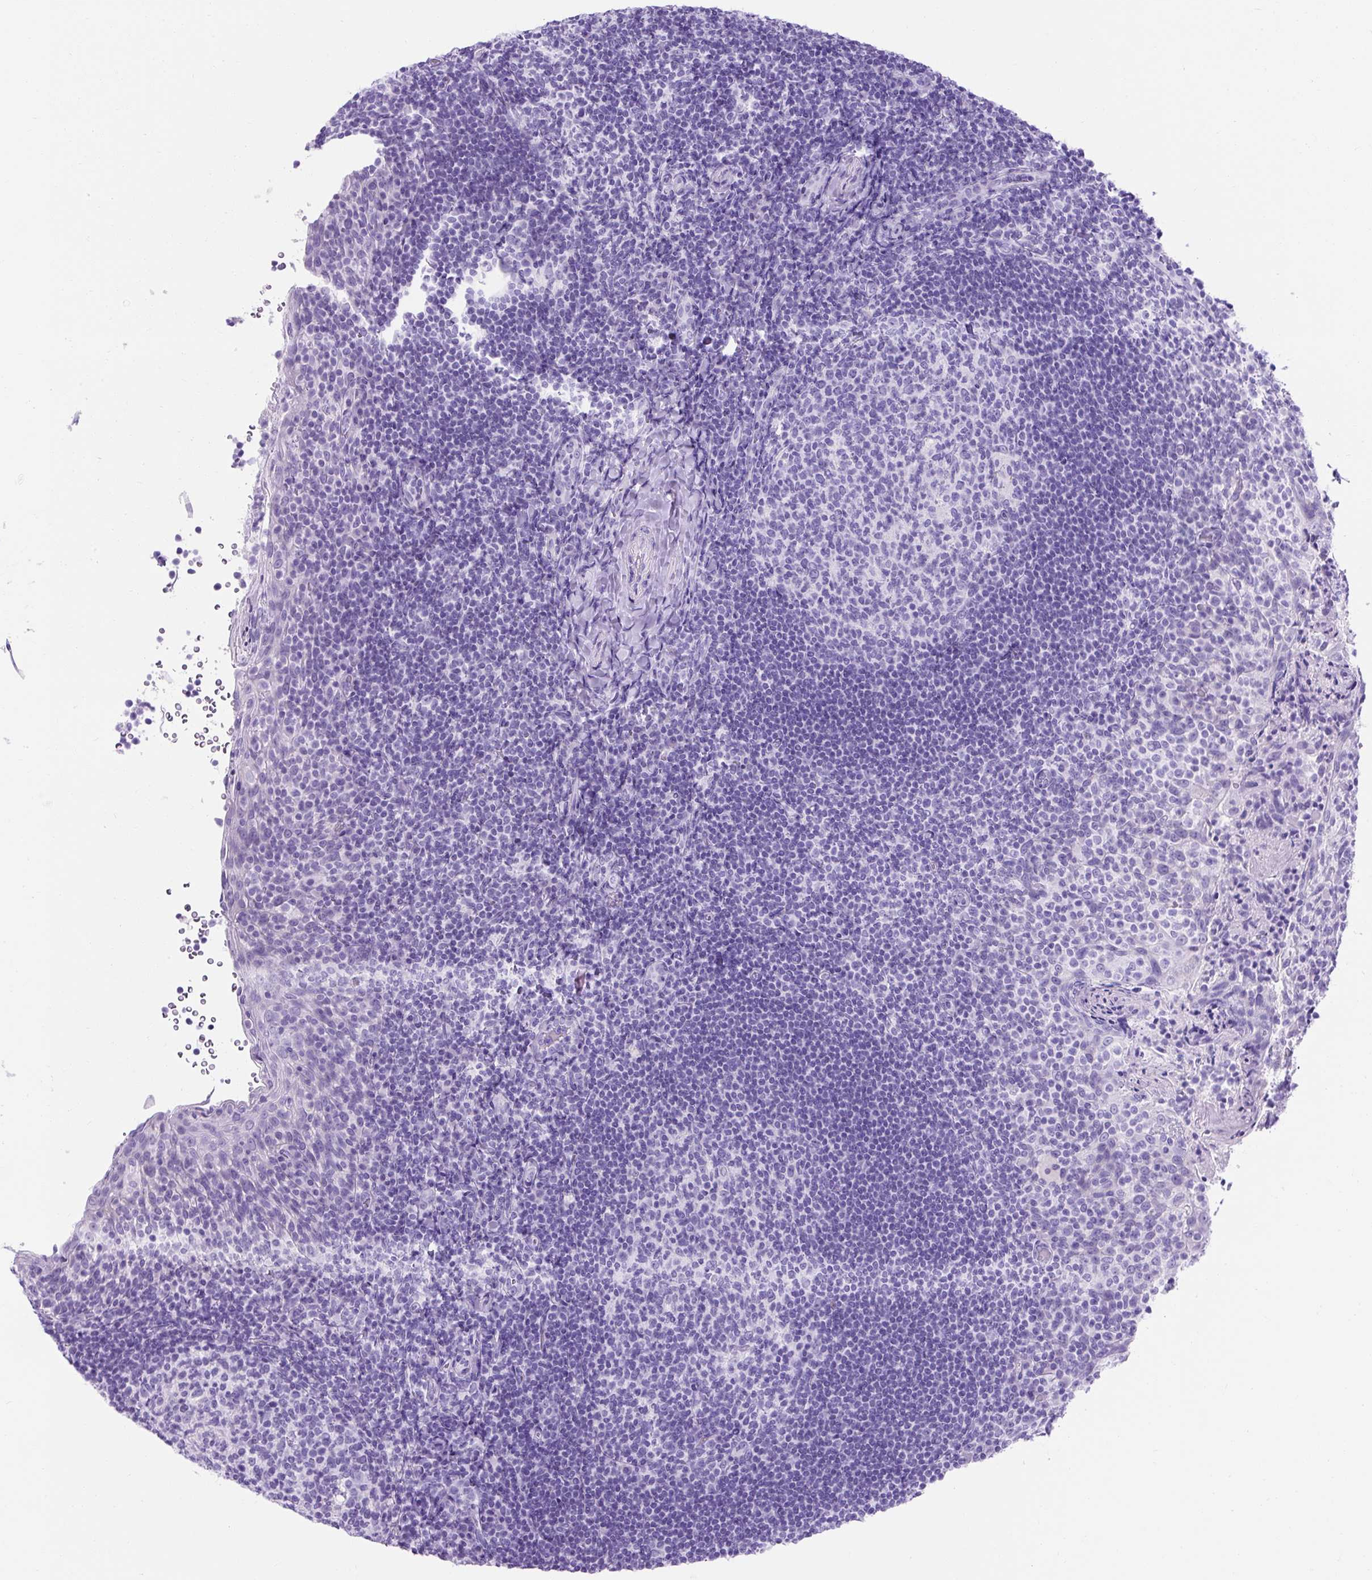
{"staining": {"intensity": "negative", "quantity": "none", "location": "none"}, "tissue": "tonsil", "cell_type": "Germinal center cells", "image_type": "normal", "snomed": [{"axis": "morphology", "description": "Normal tissue, NOS"}, {"axis": "topography", "description": "Tonsil"}], "caption": "IHC of benign tonsil shows no expression in germinal center cells.", "gene": "KRT12", "patient": {"sex": "female", "age": 10}}